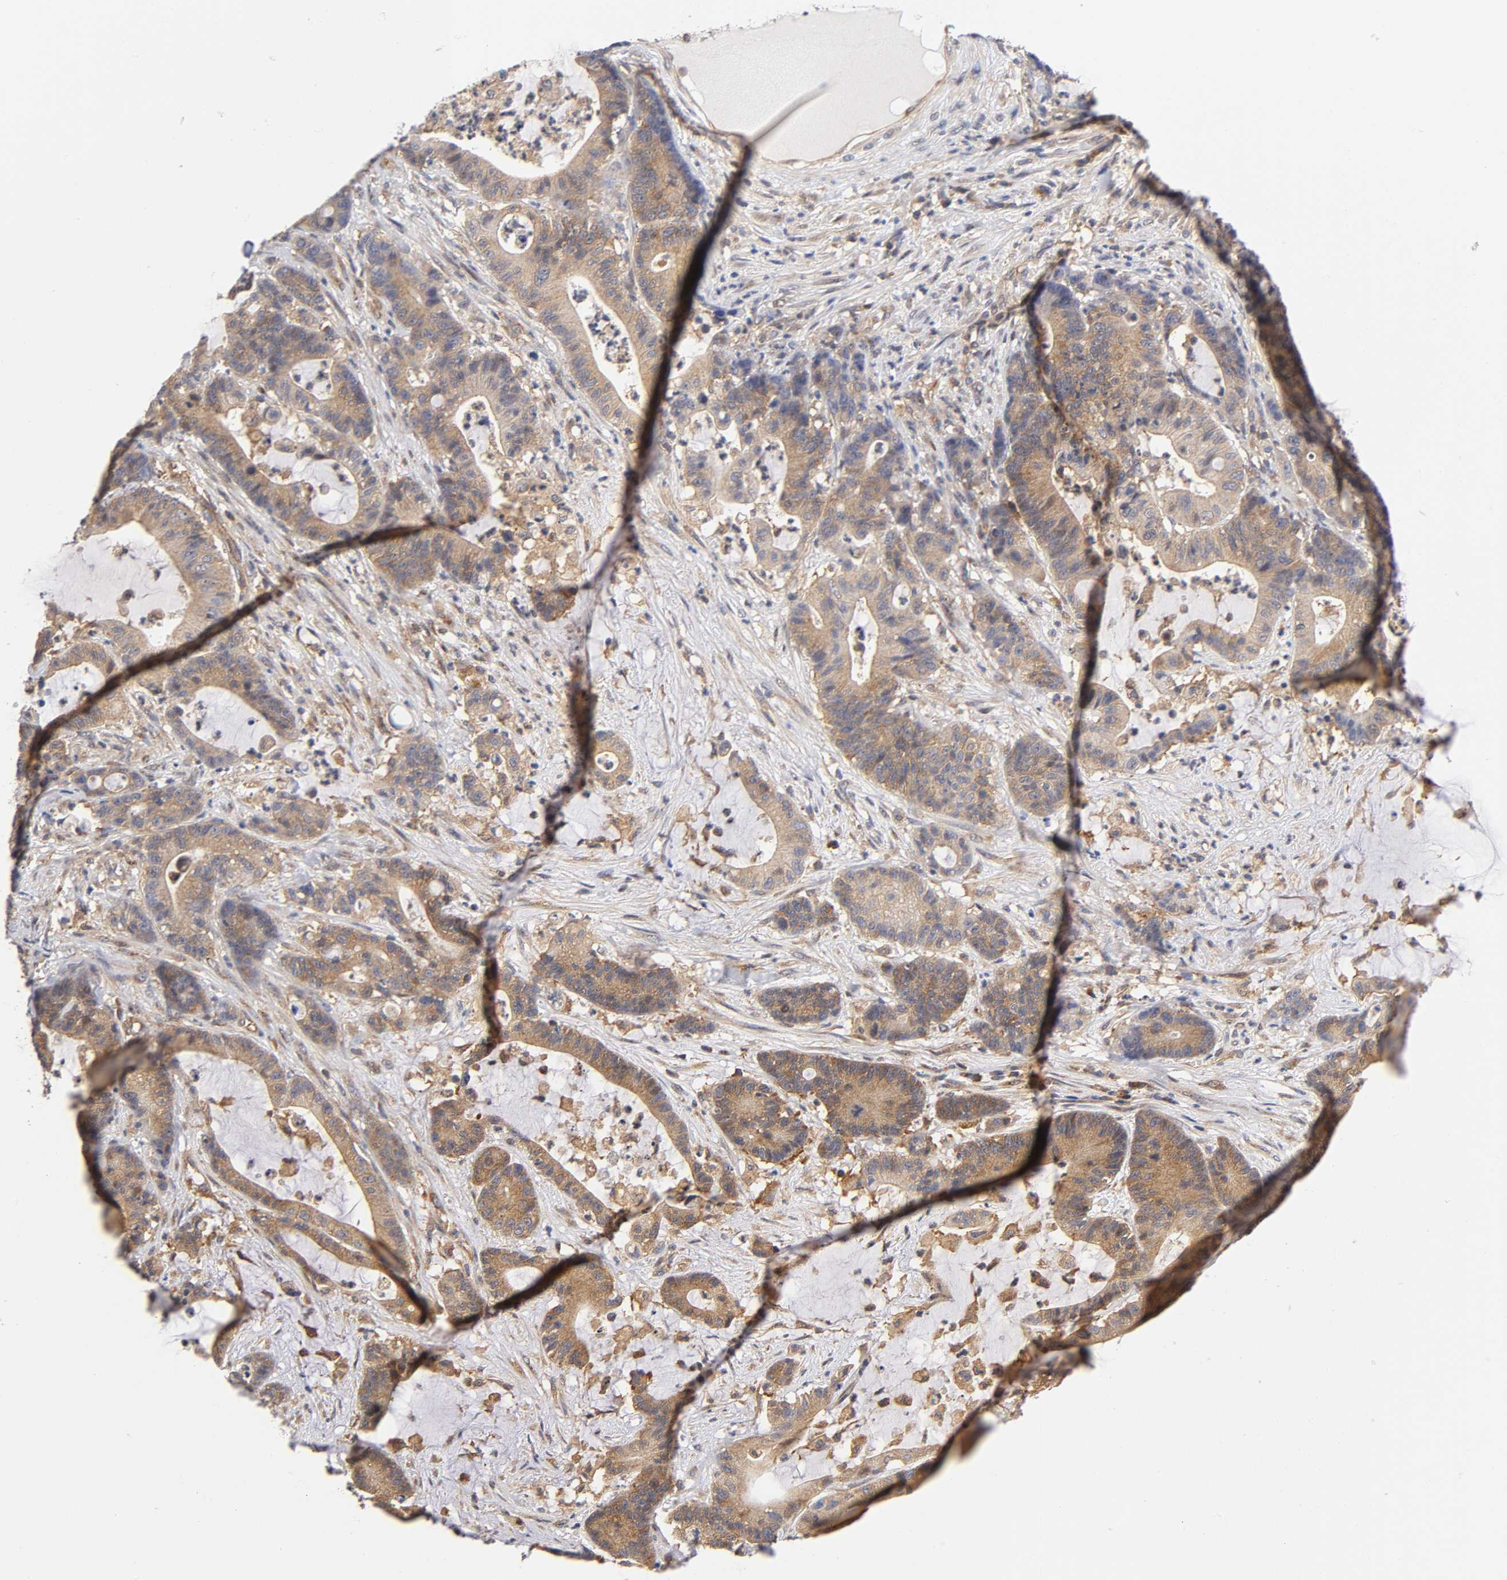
{"staining": {"intensity": "moderate", "quantity": ">75%", "location": "cytoplasmic/membranous"}, "tissue": "colorectal cancer", "cell_type": "Tumor cells", "image_type": "cancer", "snomed": [{"axis": "morphology", "description": "Adenocarcinoma, NOS"}, {"axis": "topography", "description": "Colon"}], "caption": "Immunohistochemical staining of human colorectal cancer reveals medium levels of moderate cytoplasmic/membranous staining in approximately >75% of tumor cells.", "gene": "PAFAH1B1", "patient": {"sex": "female", "age": 84}}